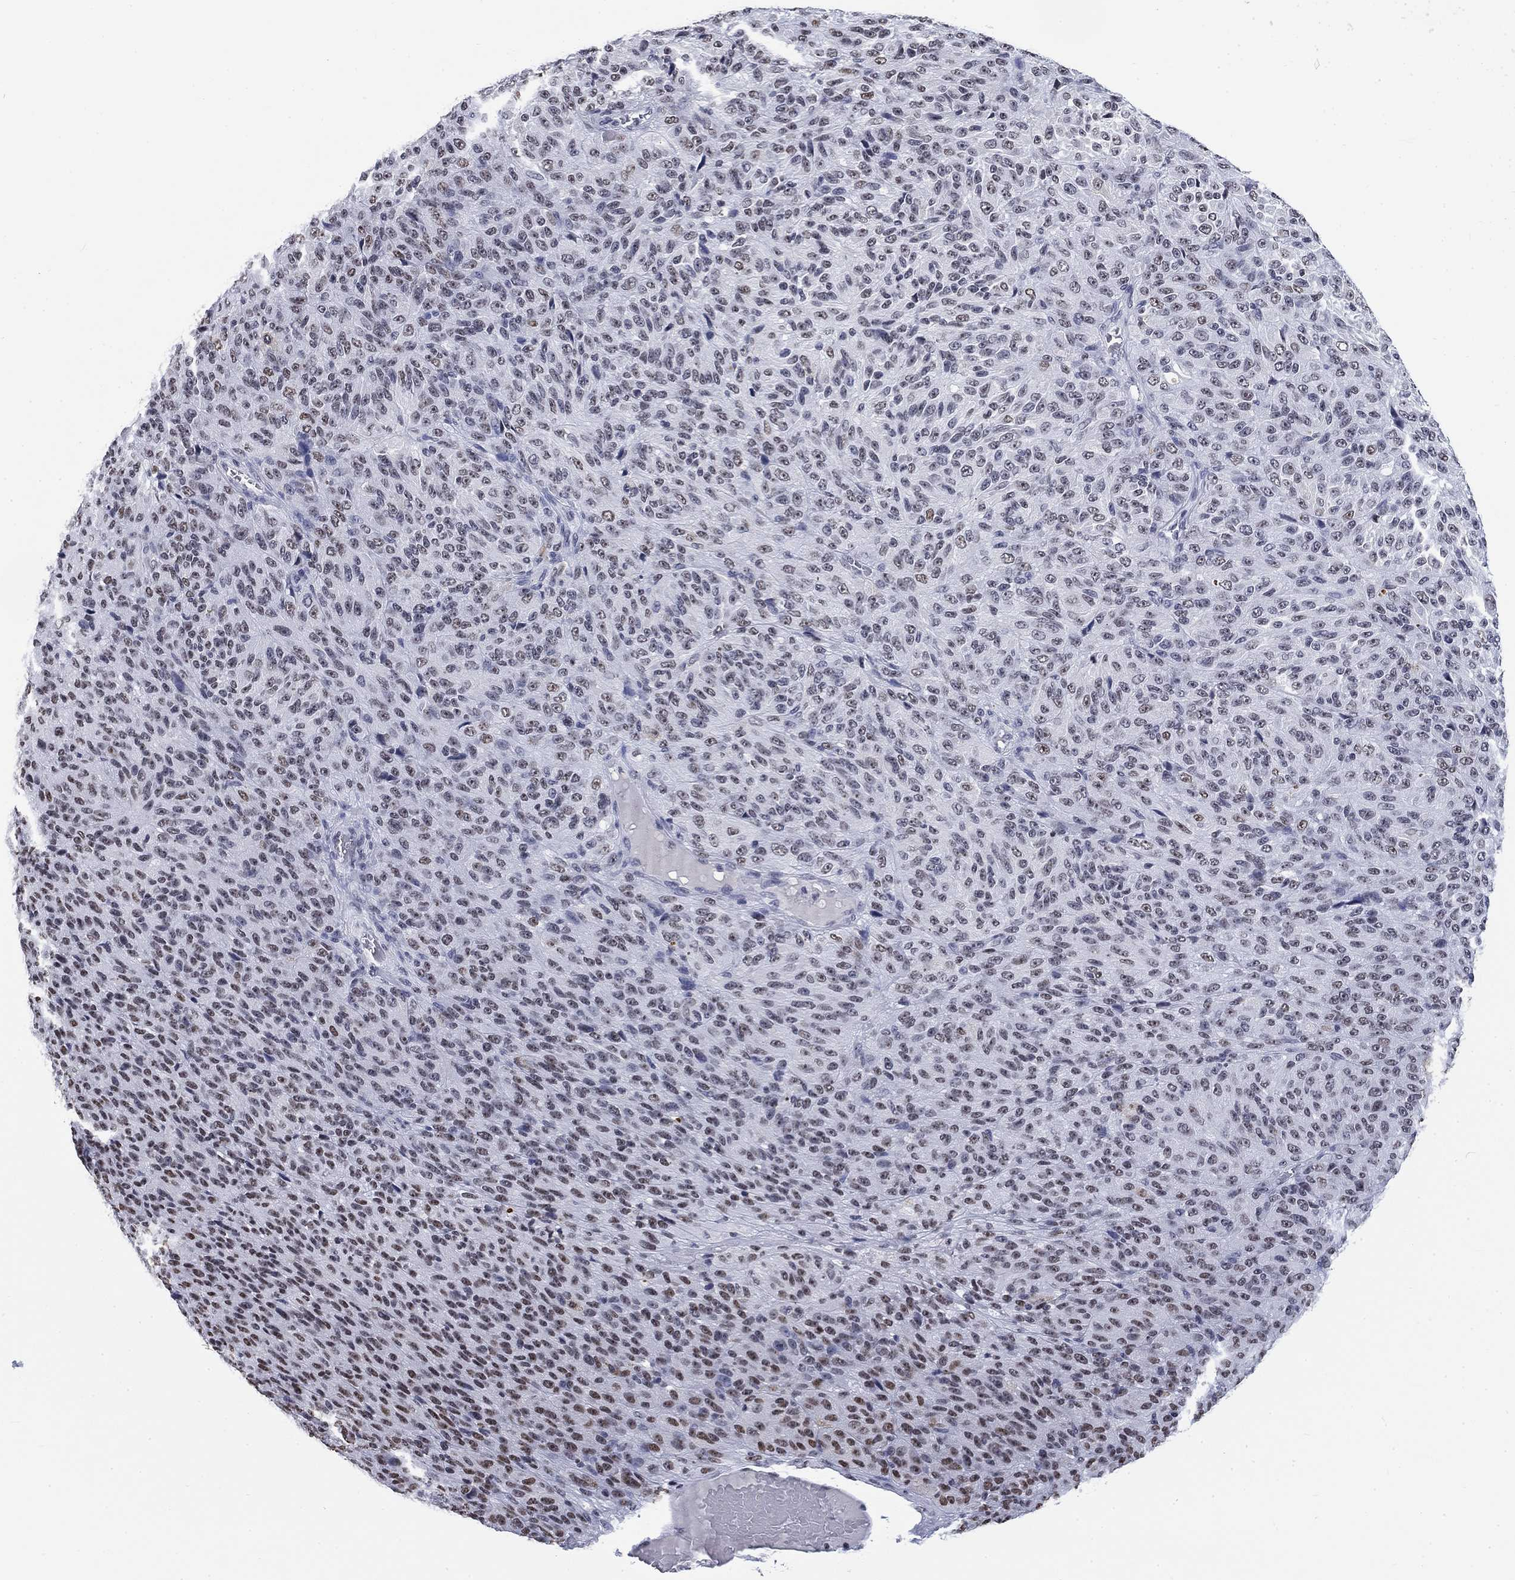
{"staining": {"intensity": "moderate", "quantity": "<25%", "location": "nuclear"}, "tissue": "melanoma", "cell_type": "Tumor cells", "image_type": "cancer", "snomed": [{"axis": "morphology", "description": "Malignant melanoma, Metastatic site"}, {"axis": "topography", "description": "Brain"}], "caption": "The immunohistochemical stain highlights moderate nuclear positivity in tumor cells of melanoma tissue.", "gene": "CSRNP3", "patient": {"sex": "female", "age": 56}}